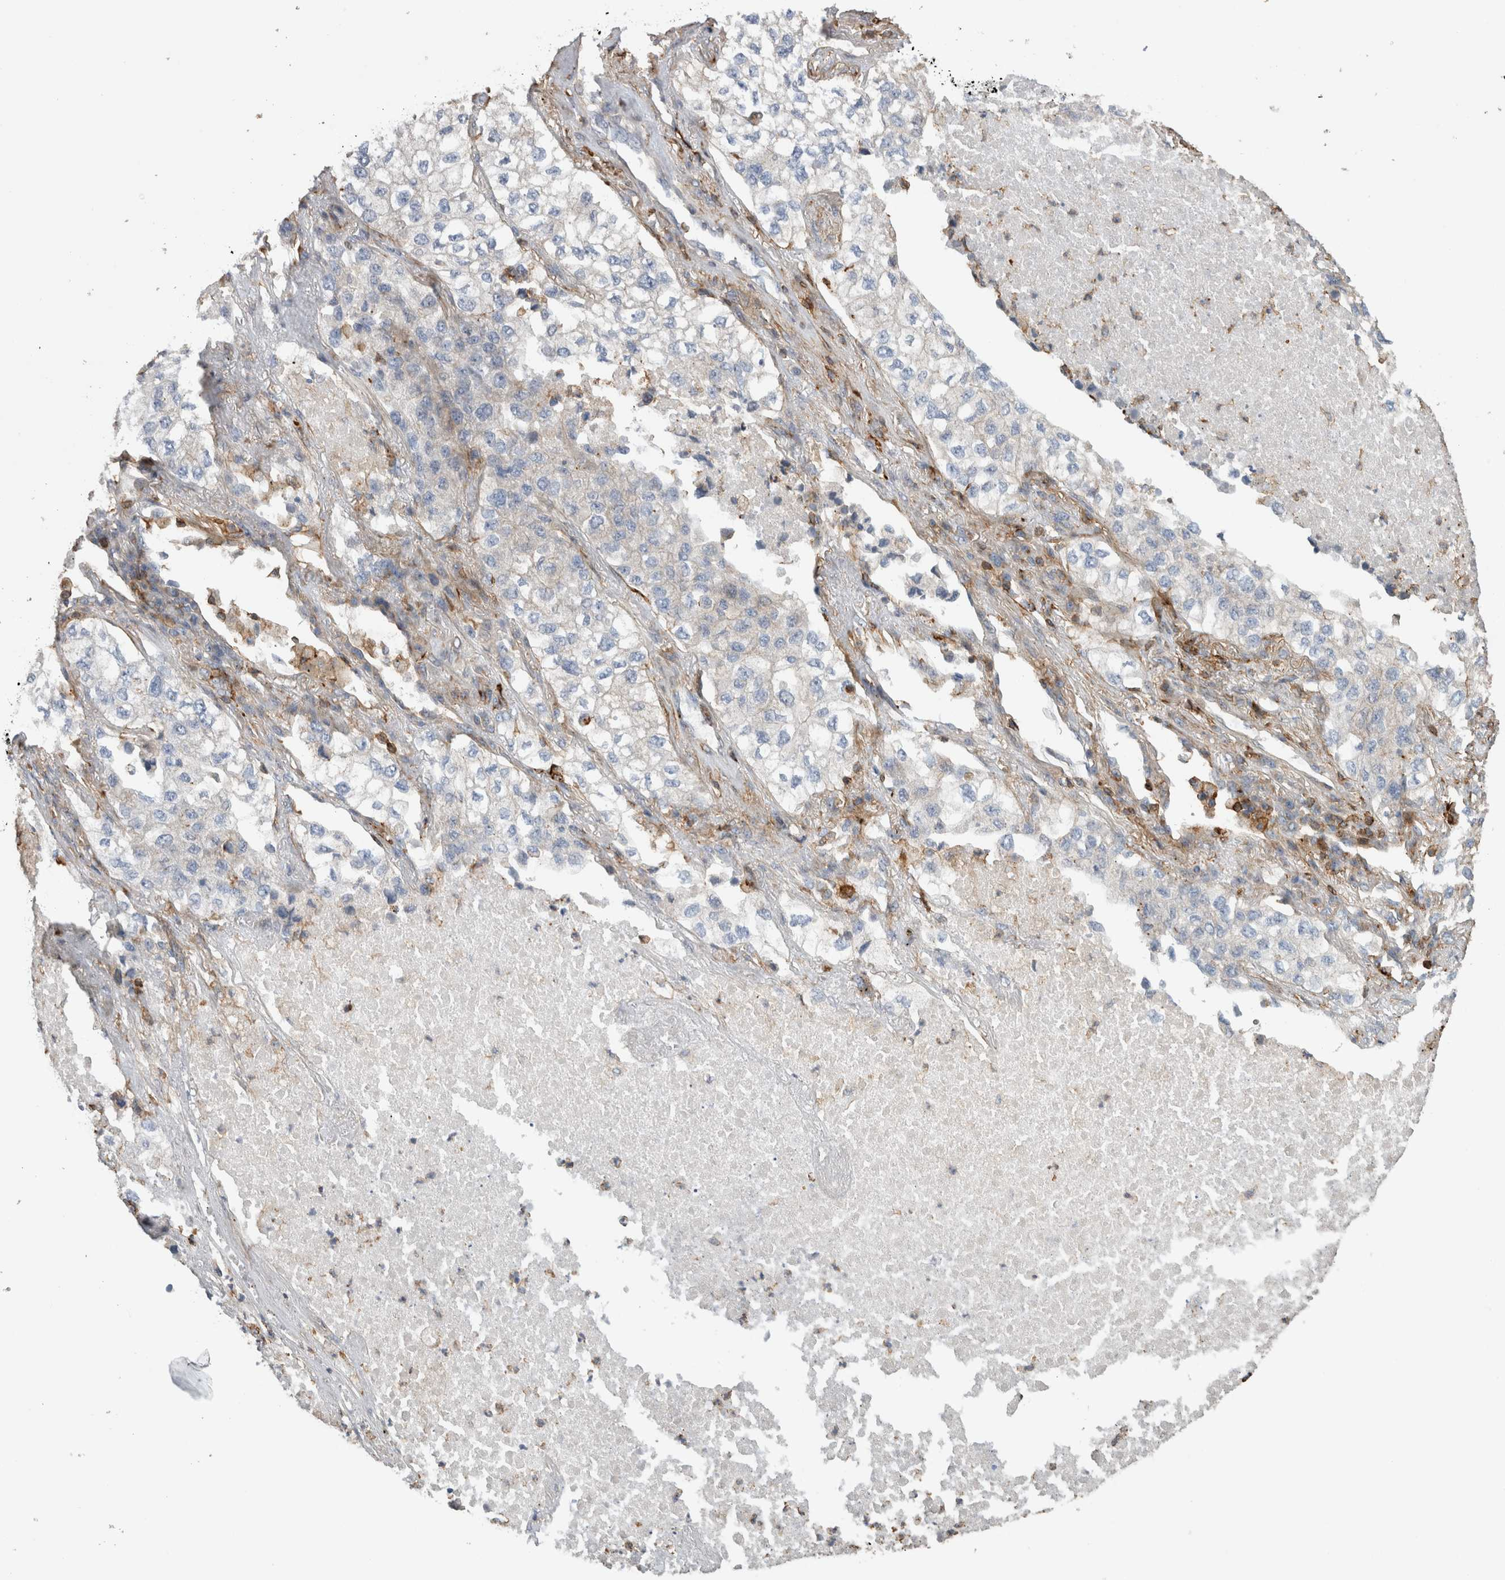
{"staining": {"intensity": "negative", "quantity": "none", "location": "none"}, "tissue": "lung cancer", "cell_type": "Tumor cells", "image_type": "cancer", "snomed": [{"axis": "morphology", "description": "Adenocarcinoma, NOS"}, {"axis": "topography", "description": "Lung"}], "caption": "An image of human lung adenocarcinoma is negative for staining in tumor cells.", "gene": "GPER1", "patient": {"sex": "male", "age": 63}}